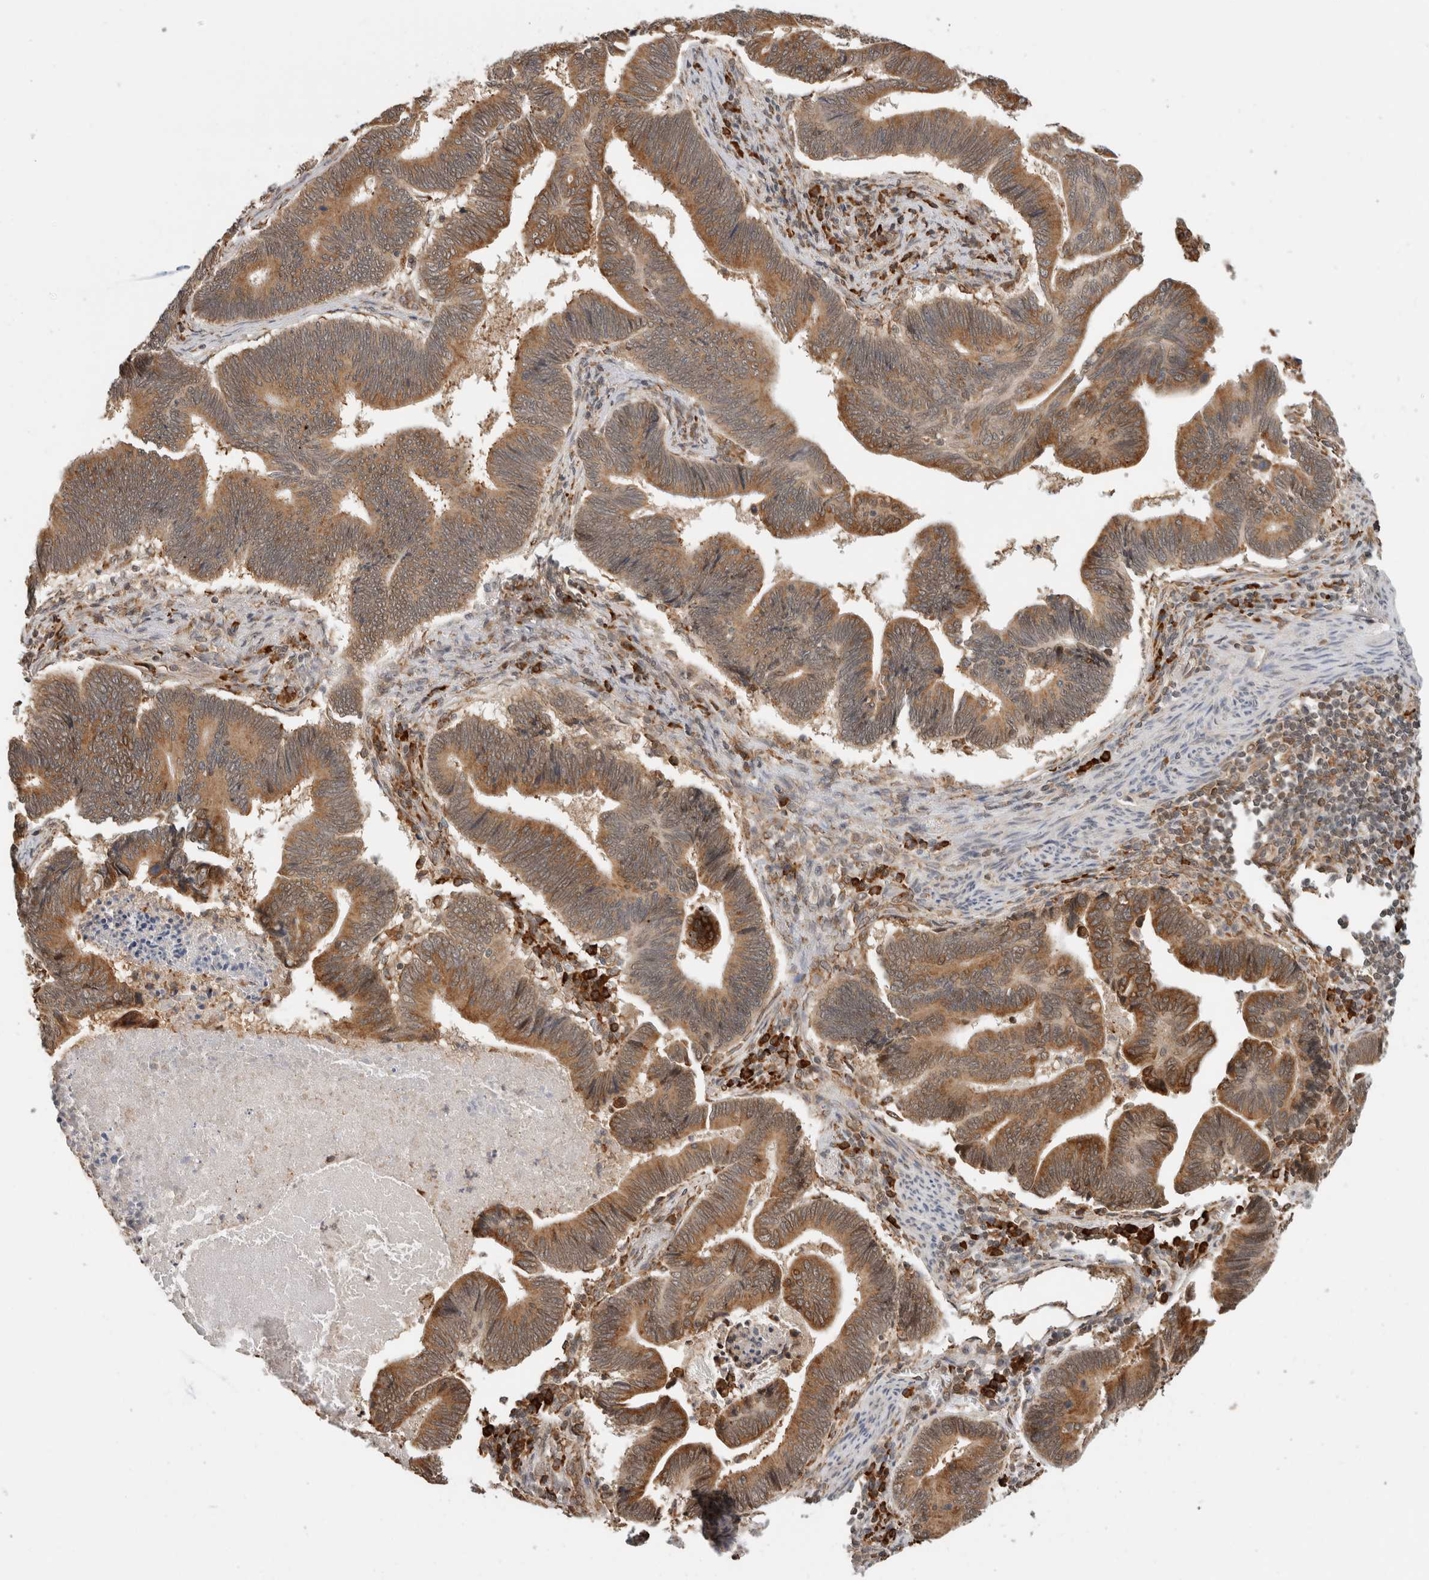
{"staining": {"intensity": "moderate", "quantity": "25%-75%", "location": "cytoplasmic/membranous"}, "tissue": "pancreatic cancer", "cell_type": "Tumor cells", "image_type": "cancer", "snomed": [{"axis": "morphology", "description": "Adenocarcinoma, NOS"}, {"axis": "topography", "description": "Pancreas"}], "caption": "This is a histology image of immunohistochemistry (IHC) staining of pancreatic cancer, which shows moderate expression in the cytoplasmic/membranous of tumor cells.", "gene": "MS4A7", "patient": {"sex": "female", "age": 70}}